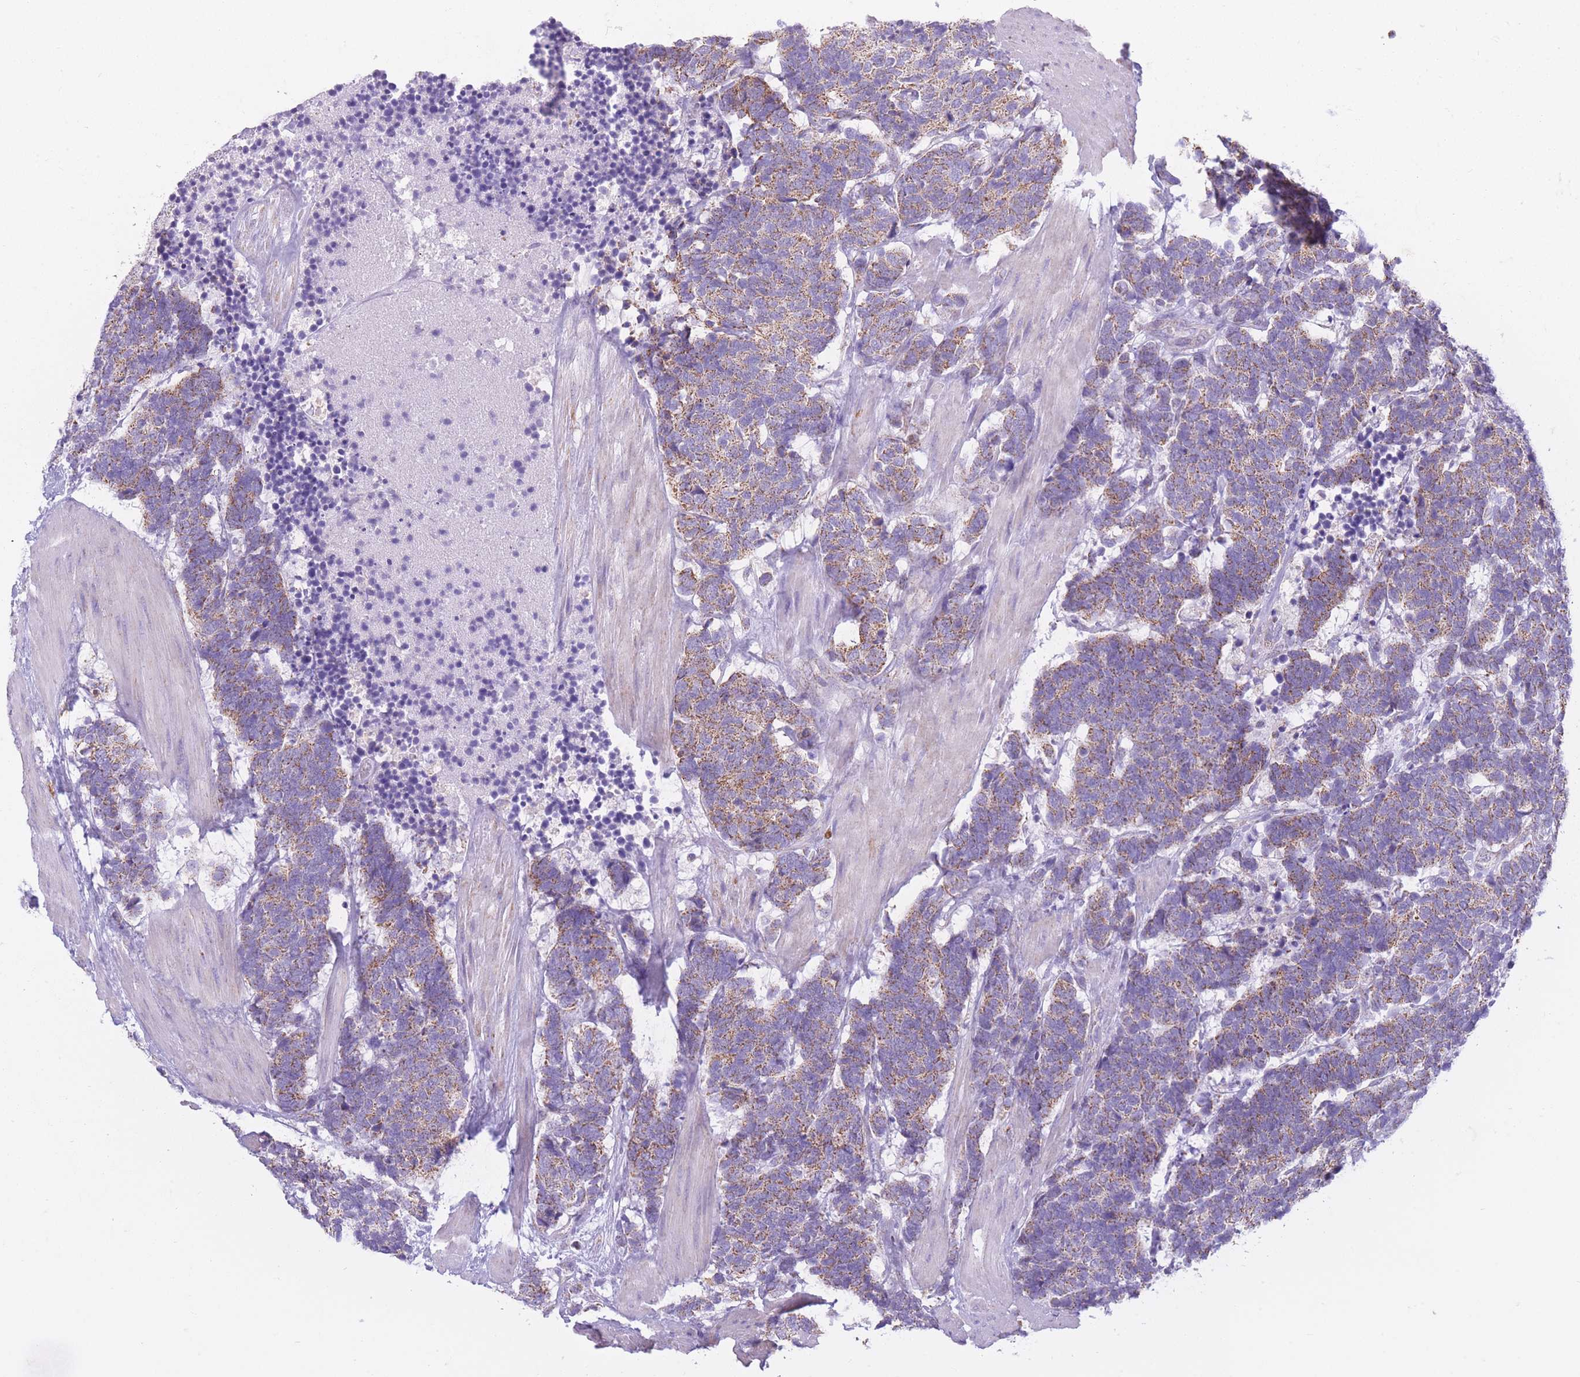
{"staining": {"intensity": "moderate", "quantity": ">75%", "location": "cytoplasmic/membranous"}, "tissue": "carcinoid", "cell_type": "Tumor cells", "image_type": "cancer", "snomed": [{"axis": "morphology", "description": "Carcinoma, NOS"}, {"axis": "morphology", "description": "Carcinoid, malignant, NOS"}, {"axis": "topography", "description": "Urinary bladder"}], "caption": "Tumor cells reveal medium levels of moderate cytoplasmic/membranous expression in approximately >75% of cells in carcinoid.", "gene": "PDHA1", "patient": {"sex": "male", "age": 57}}